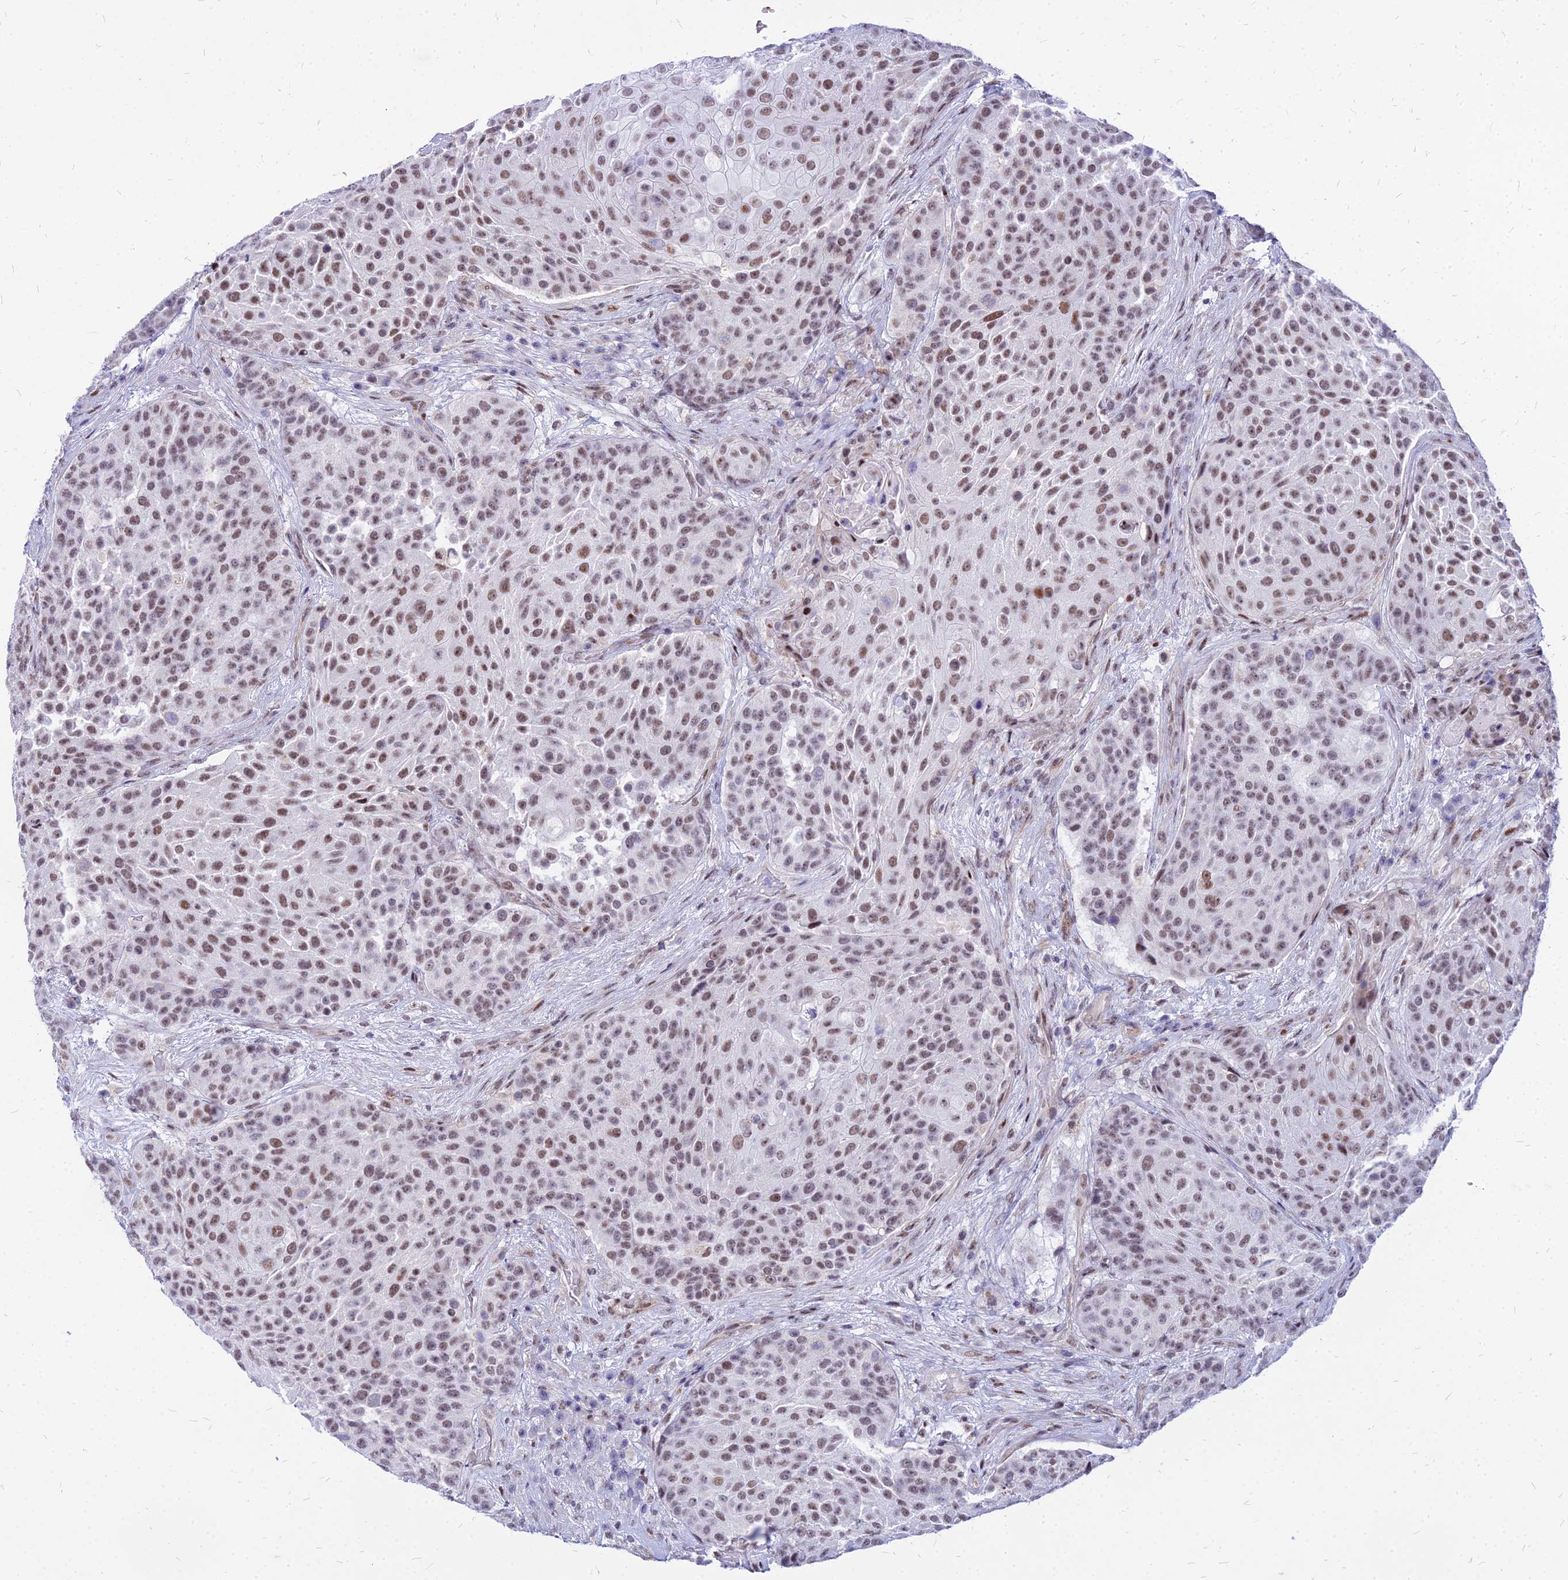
{"staining": {"intensity": "moderate", "quantity": ">75%", "location": "nuclear"}, "tissue": "urothelial cancer", "cell_type": "Tumor cells", "image_type": "cancer", "snomed": [{"axis": "morphology", "description": "Urothelial carcinoma, High grade"}, {"axis": "topography", "description": "Urinary bladder"}], "caption": "This image shows immunohistochemistry (IHC) staining of human urothelial carcinoma (high-grade), with medium moderate nuclear staining in about >75% of tumor cells.", "gene": "FDX2", "patient": {"sex": "female", "age": 63}}